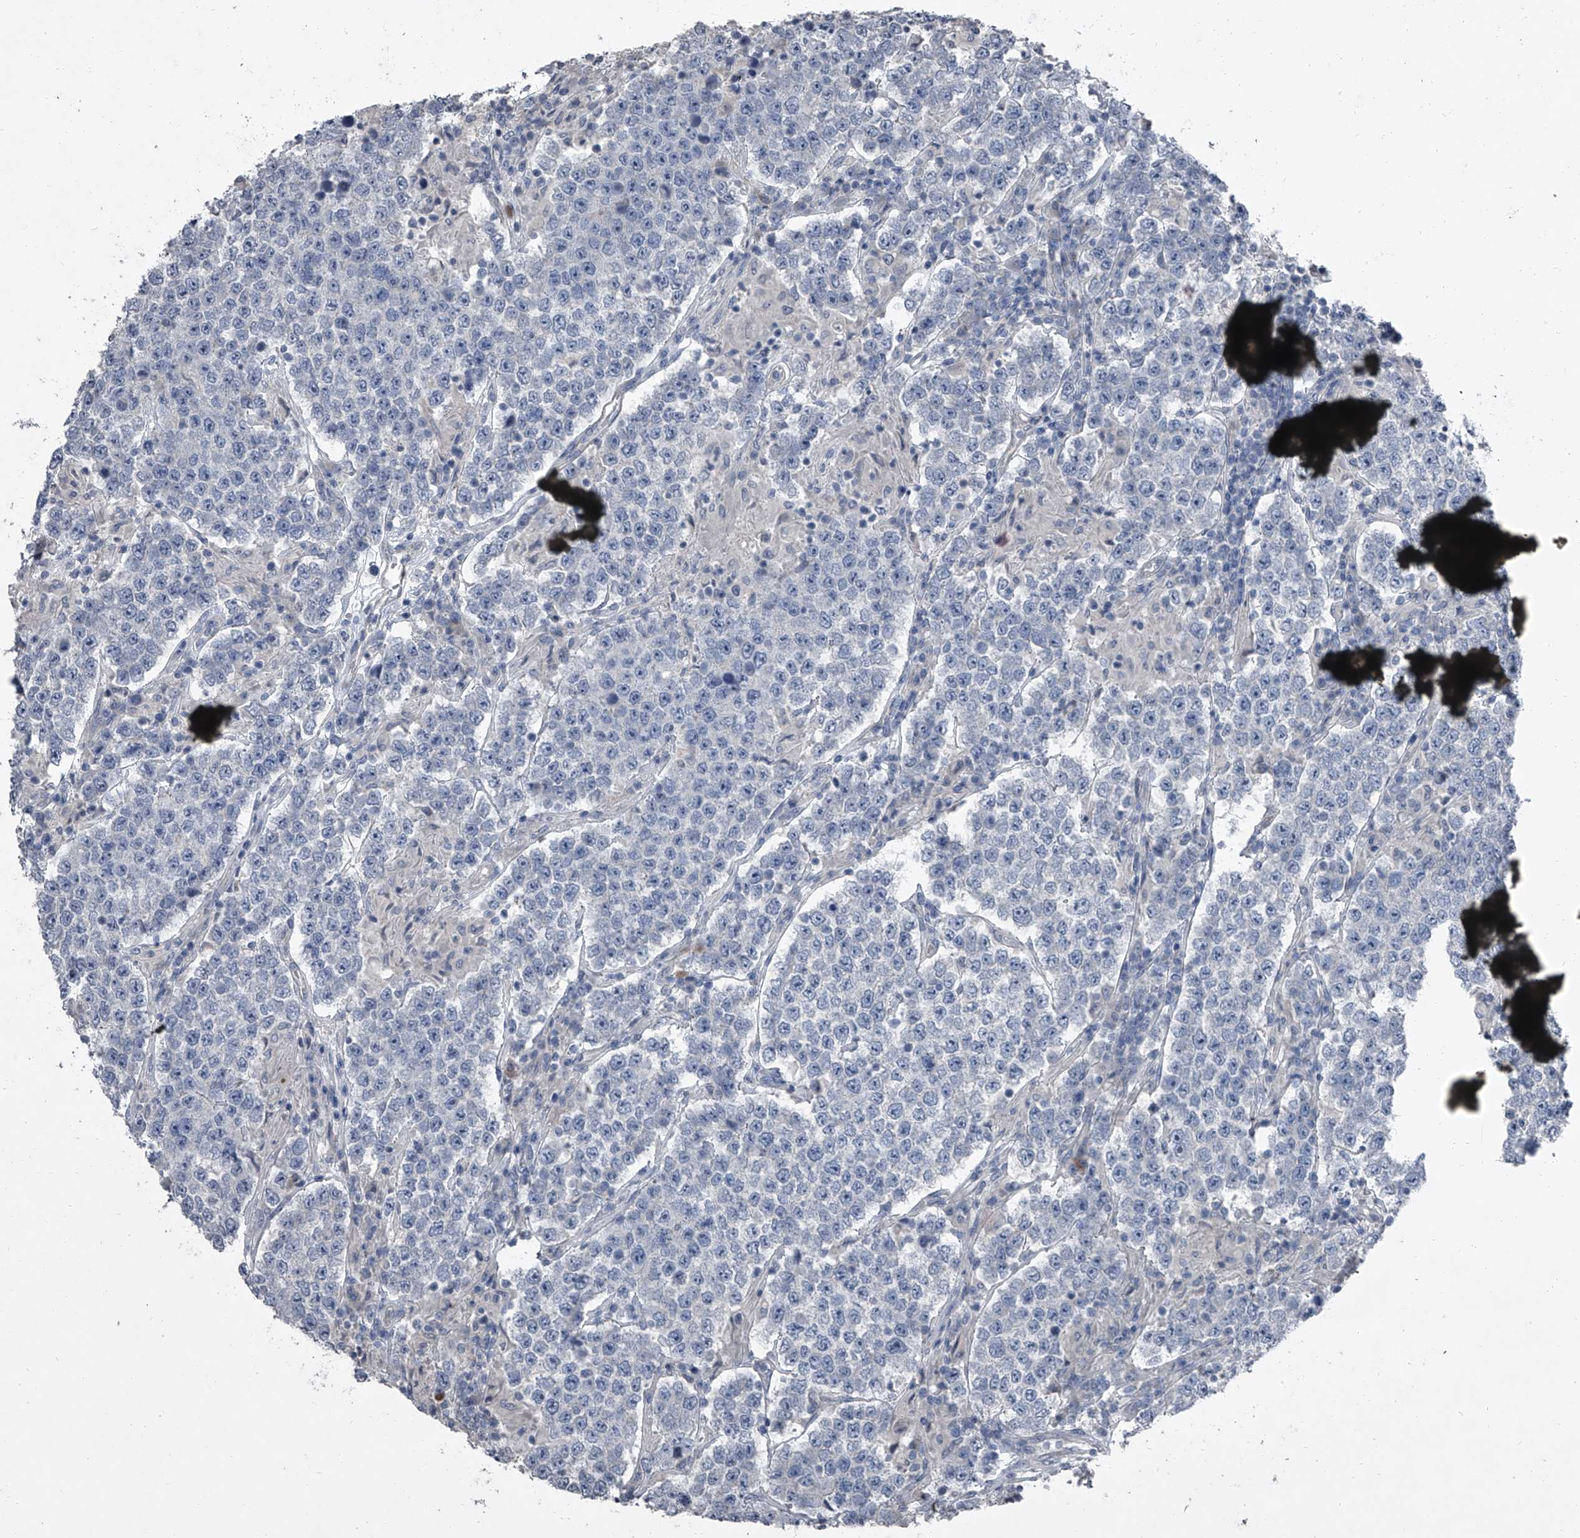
{"staining": {"intensity": "negative", "quantity": "none", "location": "none"}, "tissue": "testis cancer", "cell_type": "Tumor cells", "image_type": "cancer", "snomed": [{"axis": "morphology", "description": "Normal tissue, NOS"}, {"axis": "morphology", "description": "Urothelial carcinoma, High grade"}, {"axis": "morphology", "description": "Seminoma, NOS"}, {"axis": "morphology", "description": "Carcinoma, Embryonal, NOS"}, {"axis": "topography", "description": "Urinary bladder"}, {"axis": "topography", "description": "Testis"}], "caption": "There is no significant staining in tumor cells of testis seminoma.", "gene": "HEPHL1", "patient": {"sex": "male", "age": 41}}